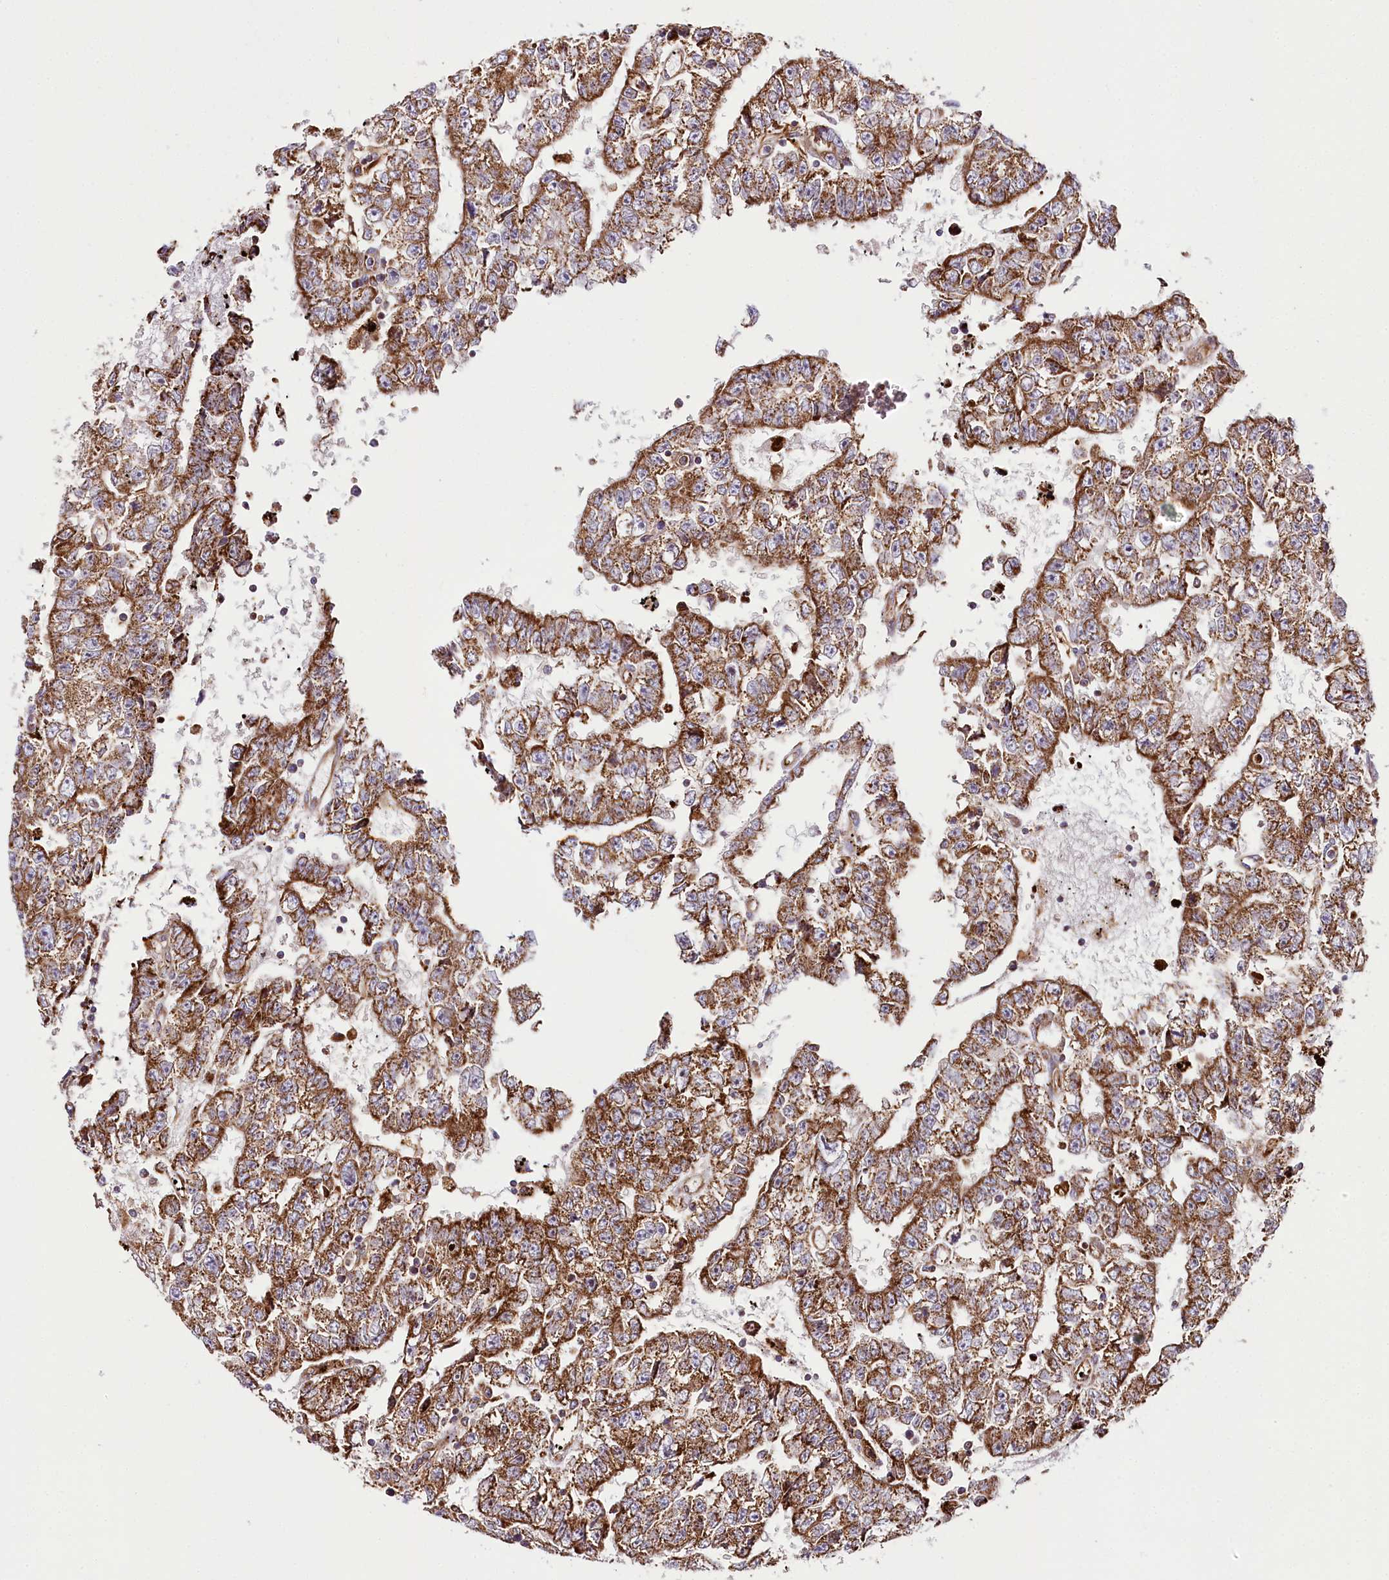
{"staining": {"intensity": "moderate", "quantity": ">75%", "location": "cytoplasmic/membranous"}, "tissue": "testis cancer", "cell_type": "Tumor cells", "image_type": "cancer", "snomed": [{"axis": "morphology", "description": "Carcinoma, Embryonal, NOS"}, {"axis": "topography", "description": "Testis"}], "caption": "Testis embryonal carcinoma stained for a protein (brown) displays moderate cytoplasmic/membranous positive positivity in about >75% of tumor cells.", "gene": "THUMPD3", "patient": {"sex": "male", "age": 25}}